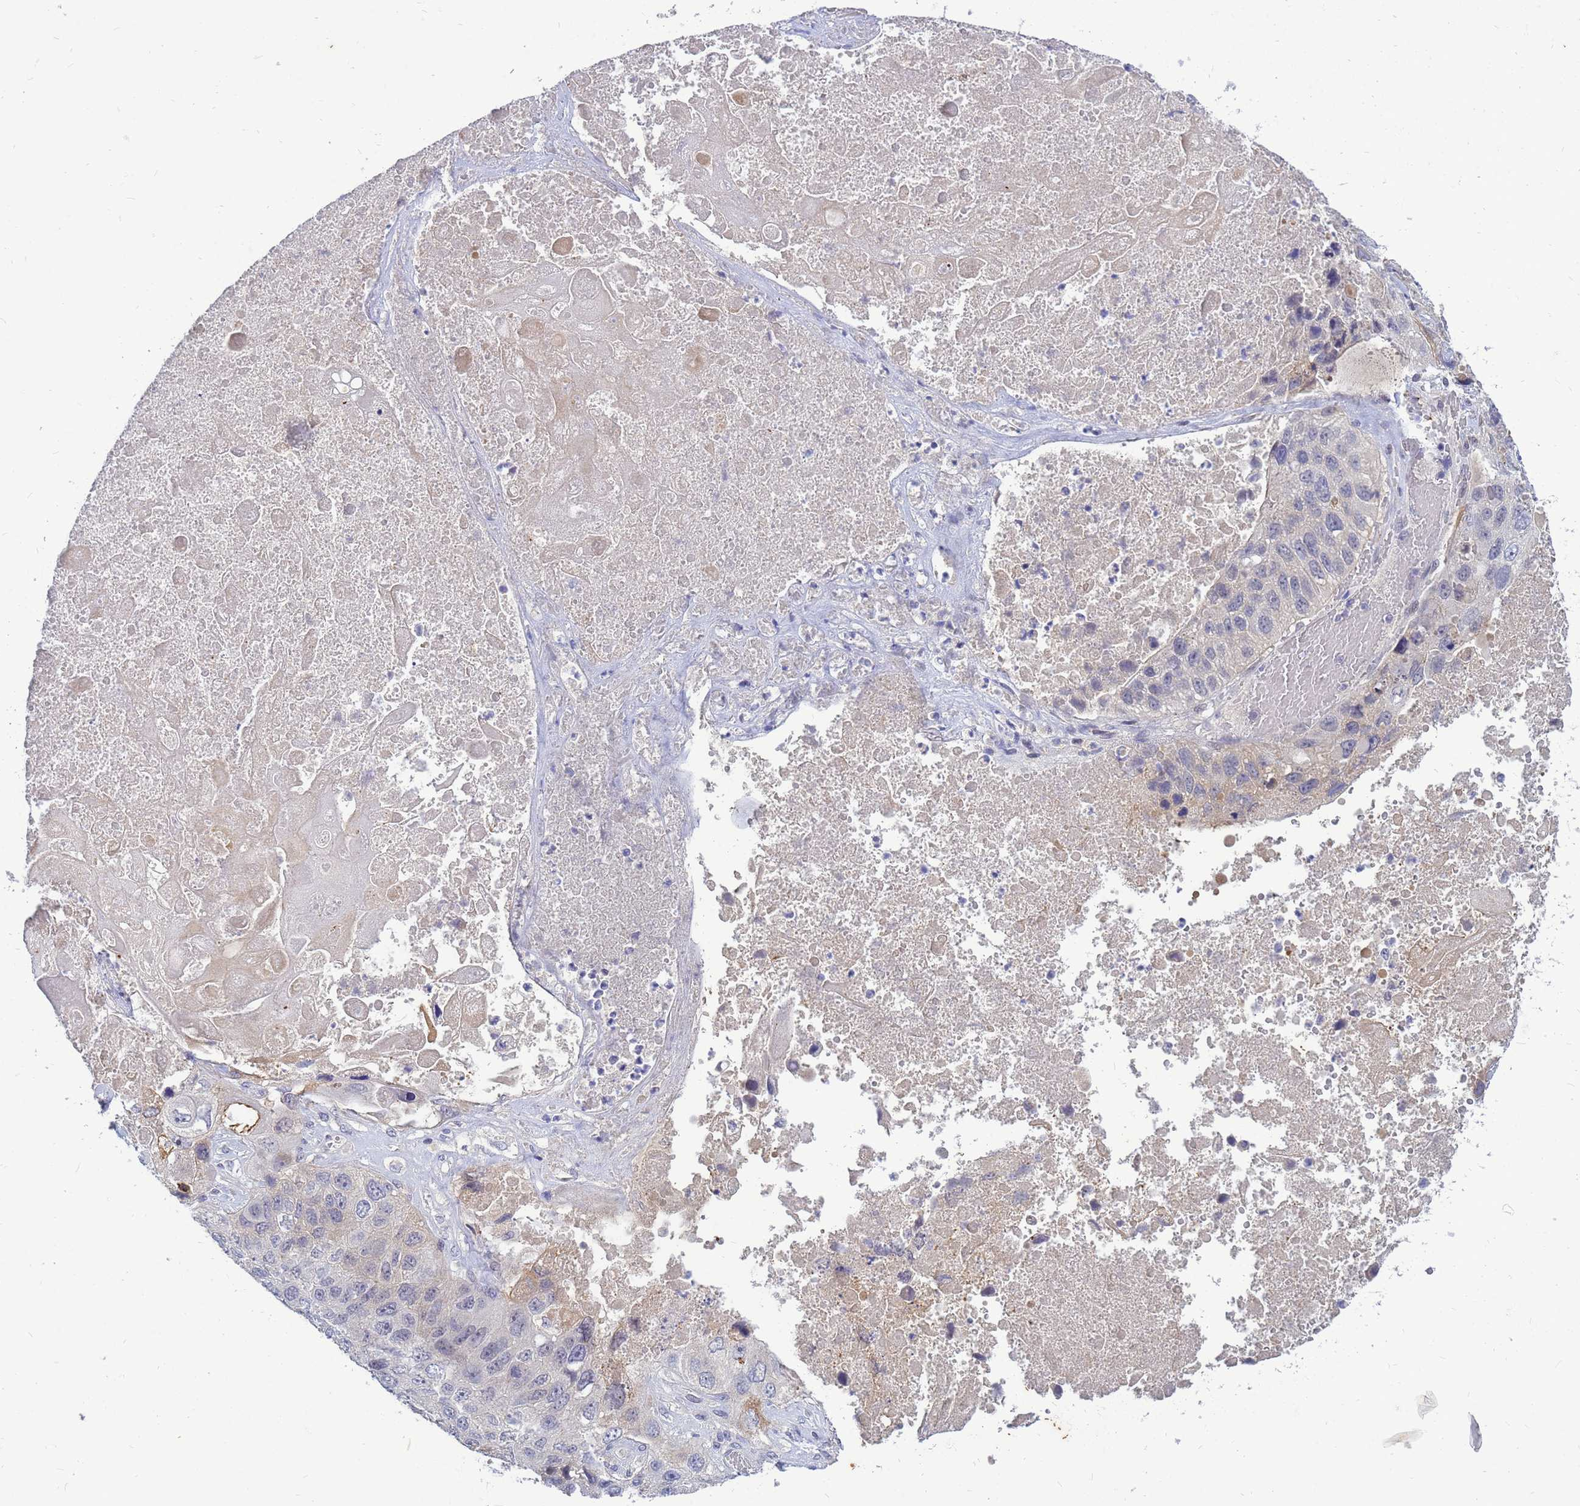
{"staining": {"intensity": "weak", "quantity": "<25%", "location": "cytoplasmic/membranous"}, "tissue": "lung cancer", "cell_type": "Tumor cells", "image_type": "cancer", "snomed": [{"axis": "morphology", "description": "Squamous cell carcinoma, NOS"}, {"axis": "topography", "description": "Lung"}], "caption": "Immunohistochemistry photomicrograph of human lung squamous cell carcinoma stained for a protein (brown), which reveals no positivity in tumor cells.", "gene": "SRGAP3", "patient": {"sex": "male", "age": 61}}